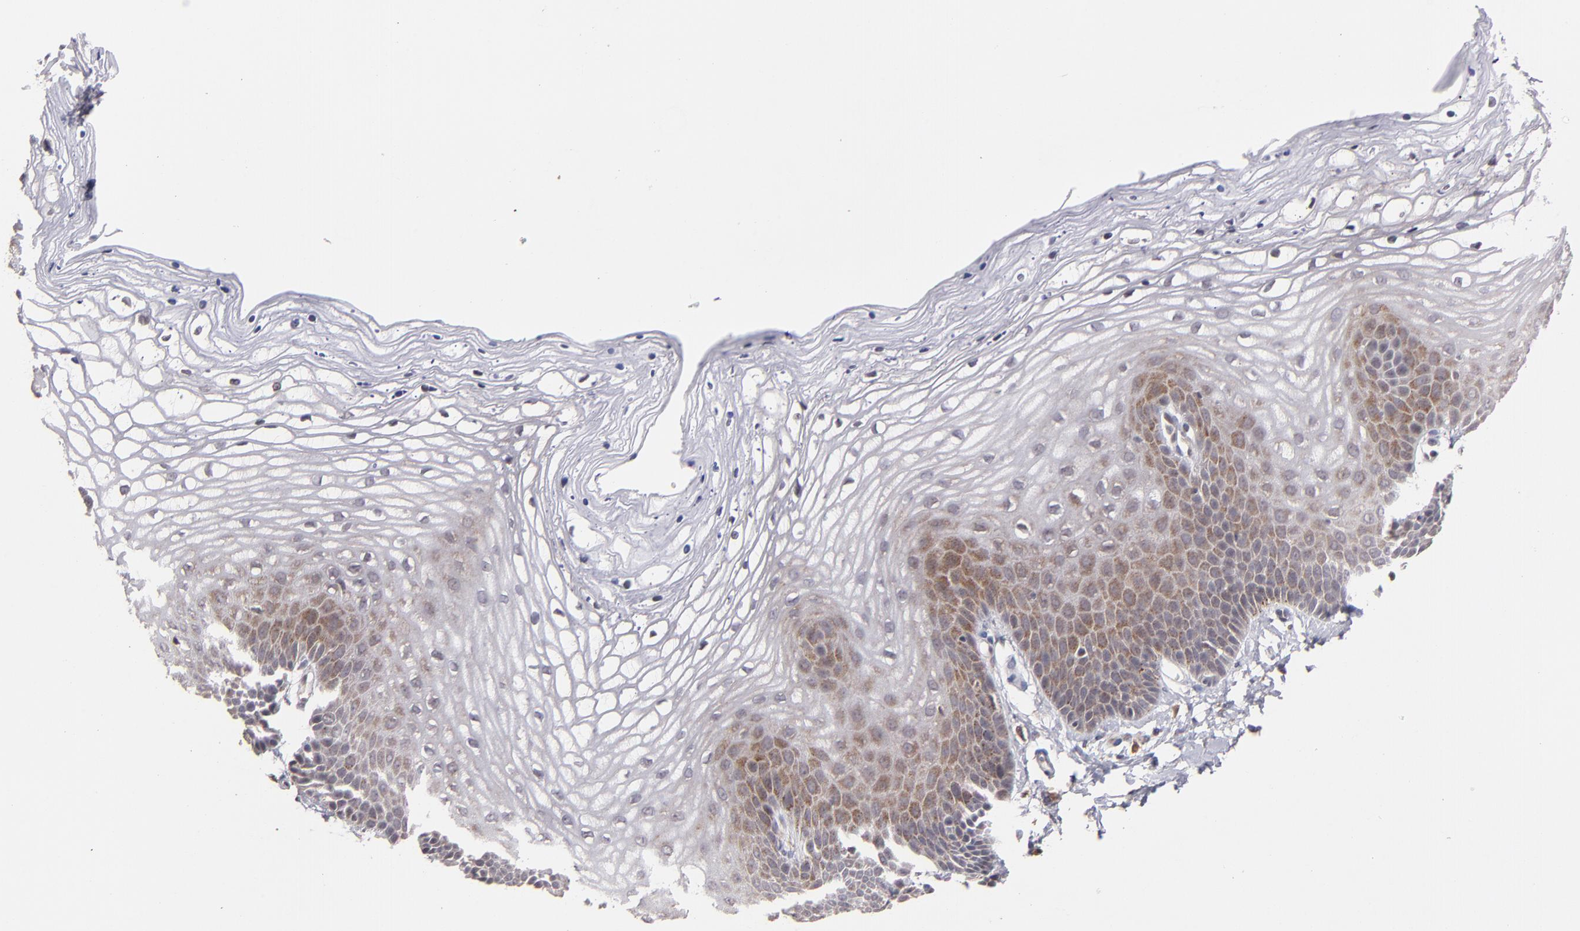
{"staining": {"intensity": "moderate", "quantity": "25%-75%", "location": "cytoplasmic/membranous"}, "tissue": "vagina", "cell_type": "Squamous epithelial cells", "image_type": "normal", "snomed": [{"axis": "morphology", "description": "Normal tissue, NOS"}, {"axis": "topography", "description": "Vagina"}], "caption": "Moderate cytoplasmic/membranous staining for a protein is seen in about 25%-75% of squamous epithelial cells of unremarkable vagina using immunohistochemistry (IHC).", "gene": "CASP1", "patient": {"sex": "female", "age": 68}}